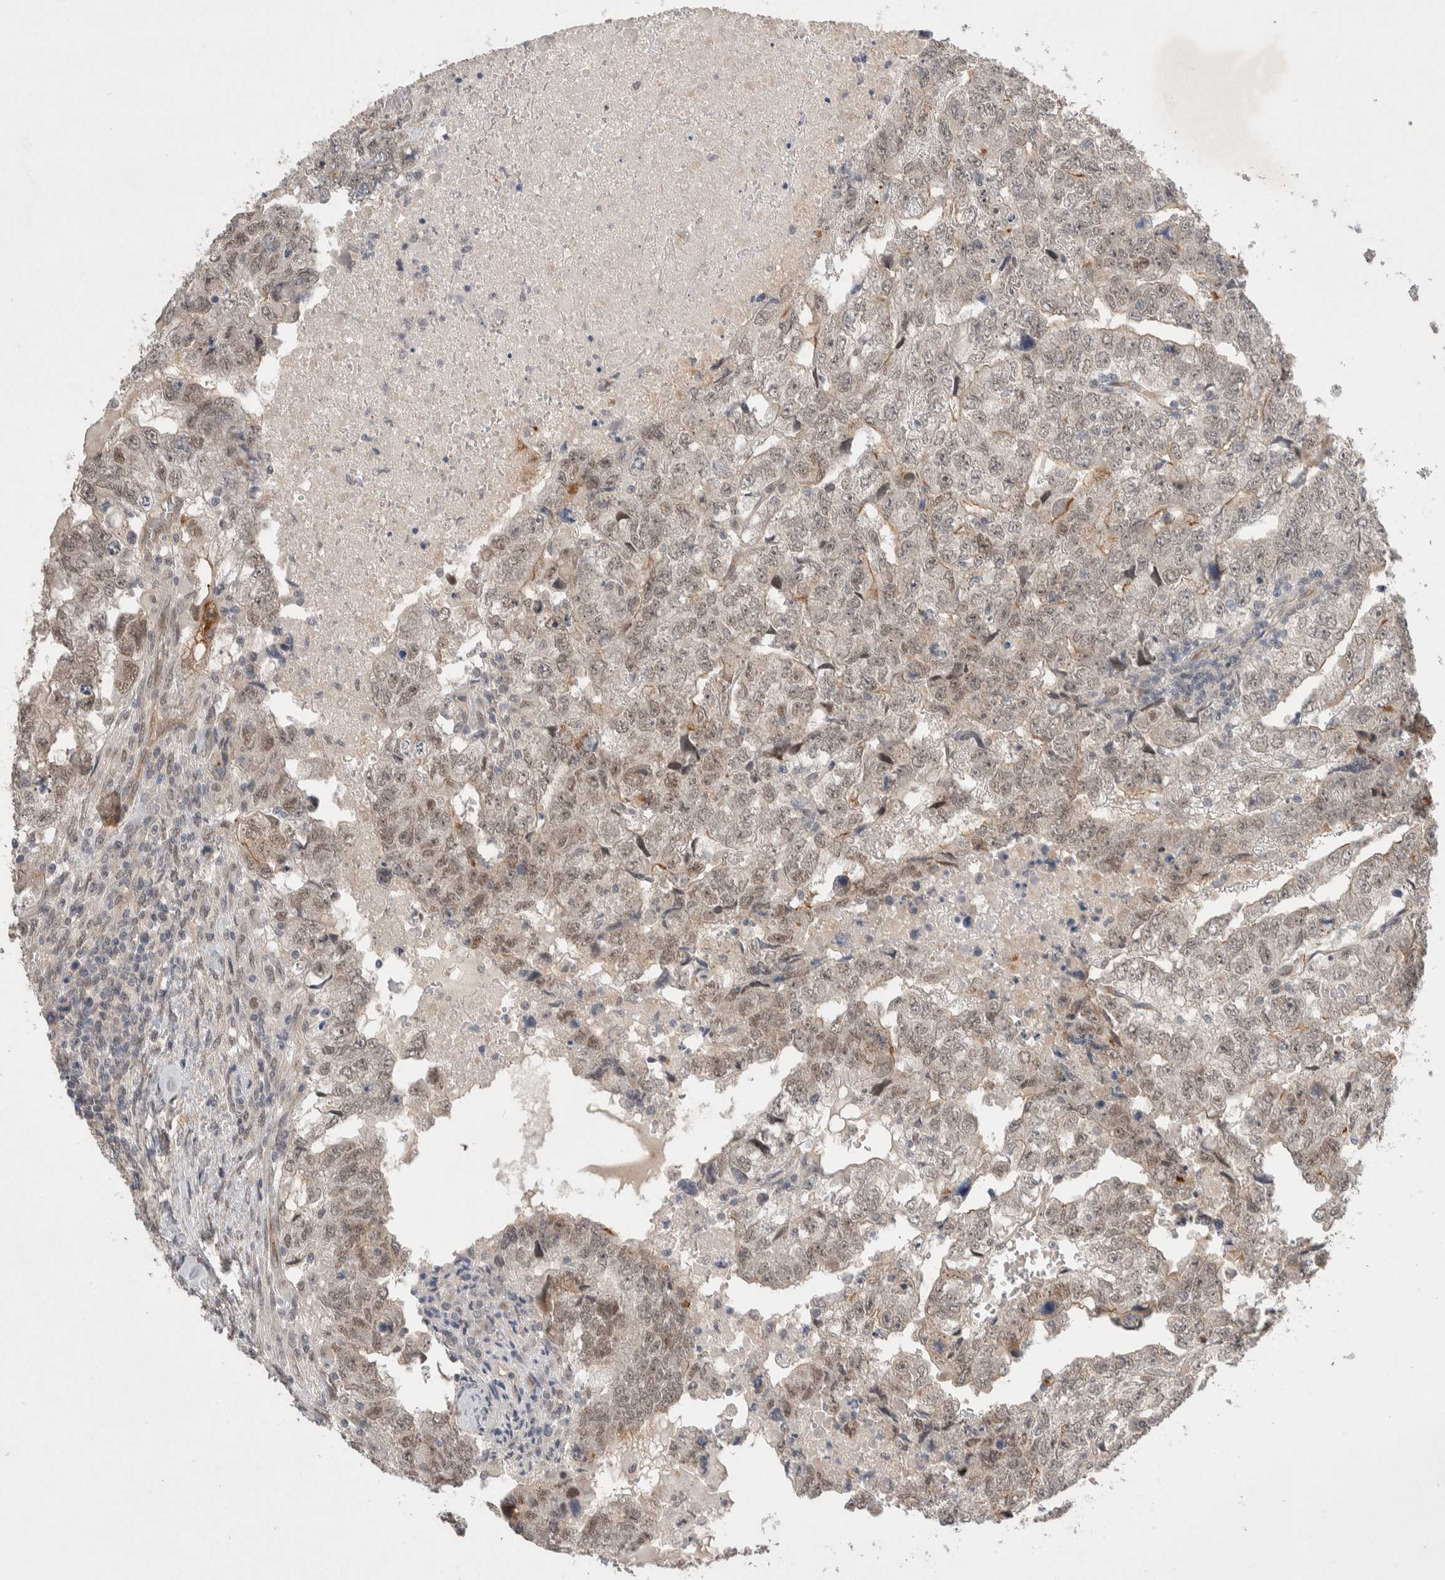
{"staining": {"intensity": "weak", "quantity": "25%-75%", "location": "nuclear"}, "tissue": "testis cancer", "cell_type": "Tumor cells", "image_type": "cancer", "snomed": [{"axis": "morphology", "description": "Carcinoma, Embryonal, NOS"}, {"axis": "topography", "description": "Testis"}], "caption": "A brown stain labels weak nuclear positivity of a protein in human testis cancer (embryonal carcinoma) tumor cells.", "gene": "ZNF704", "patient": {"sex": "male", "age": 36}}